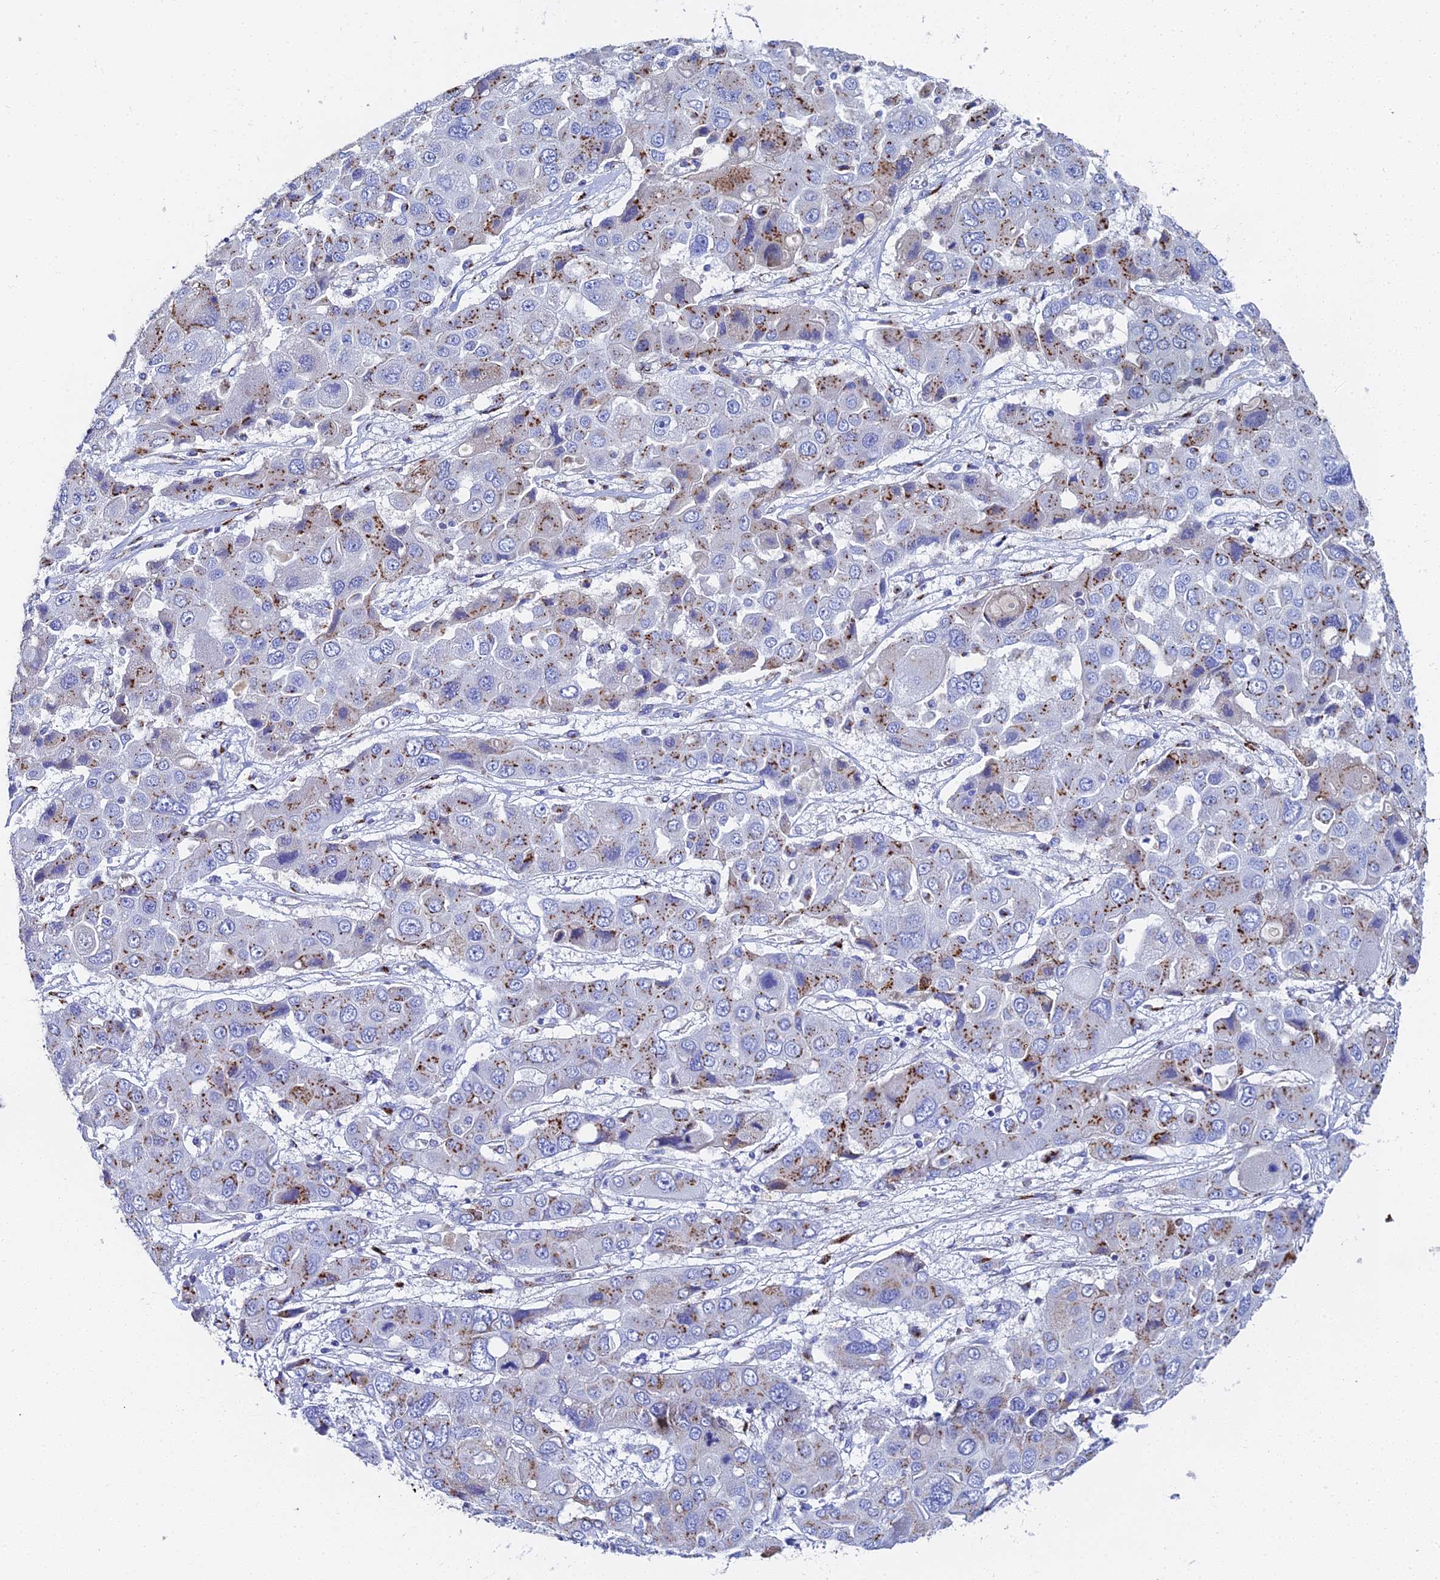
{"staining": {"intensity": "moderate", "quantity": "25%-75%", "location": "cytoplasmic/membranous"}, "tissue": "liver cancer", "cell_type": "Tumor cells", "image_type": "cancer", "snomed": [{"axis": "morphology", "description": "Cholangiocarcinoma"}, {"axis": "topography", "description": "Liver"}], "caption": "A histopathology image of human liver cancer stained for a protein demonstrates moderate cytoplasmic/membranous brown staining in tumor cells. (Brightfield microscopy of DAB IHC at high magnification).", "gene": "ENSG00000268674", "patient": {"sex": "male", "age": 67}}